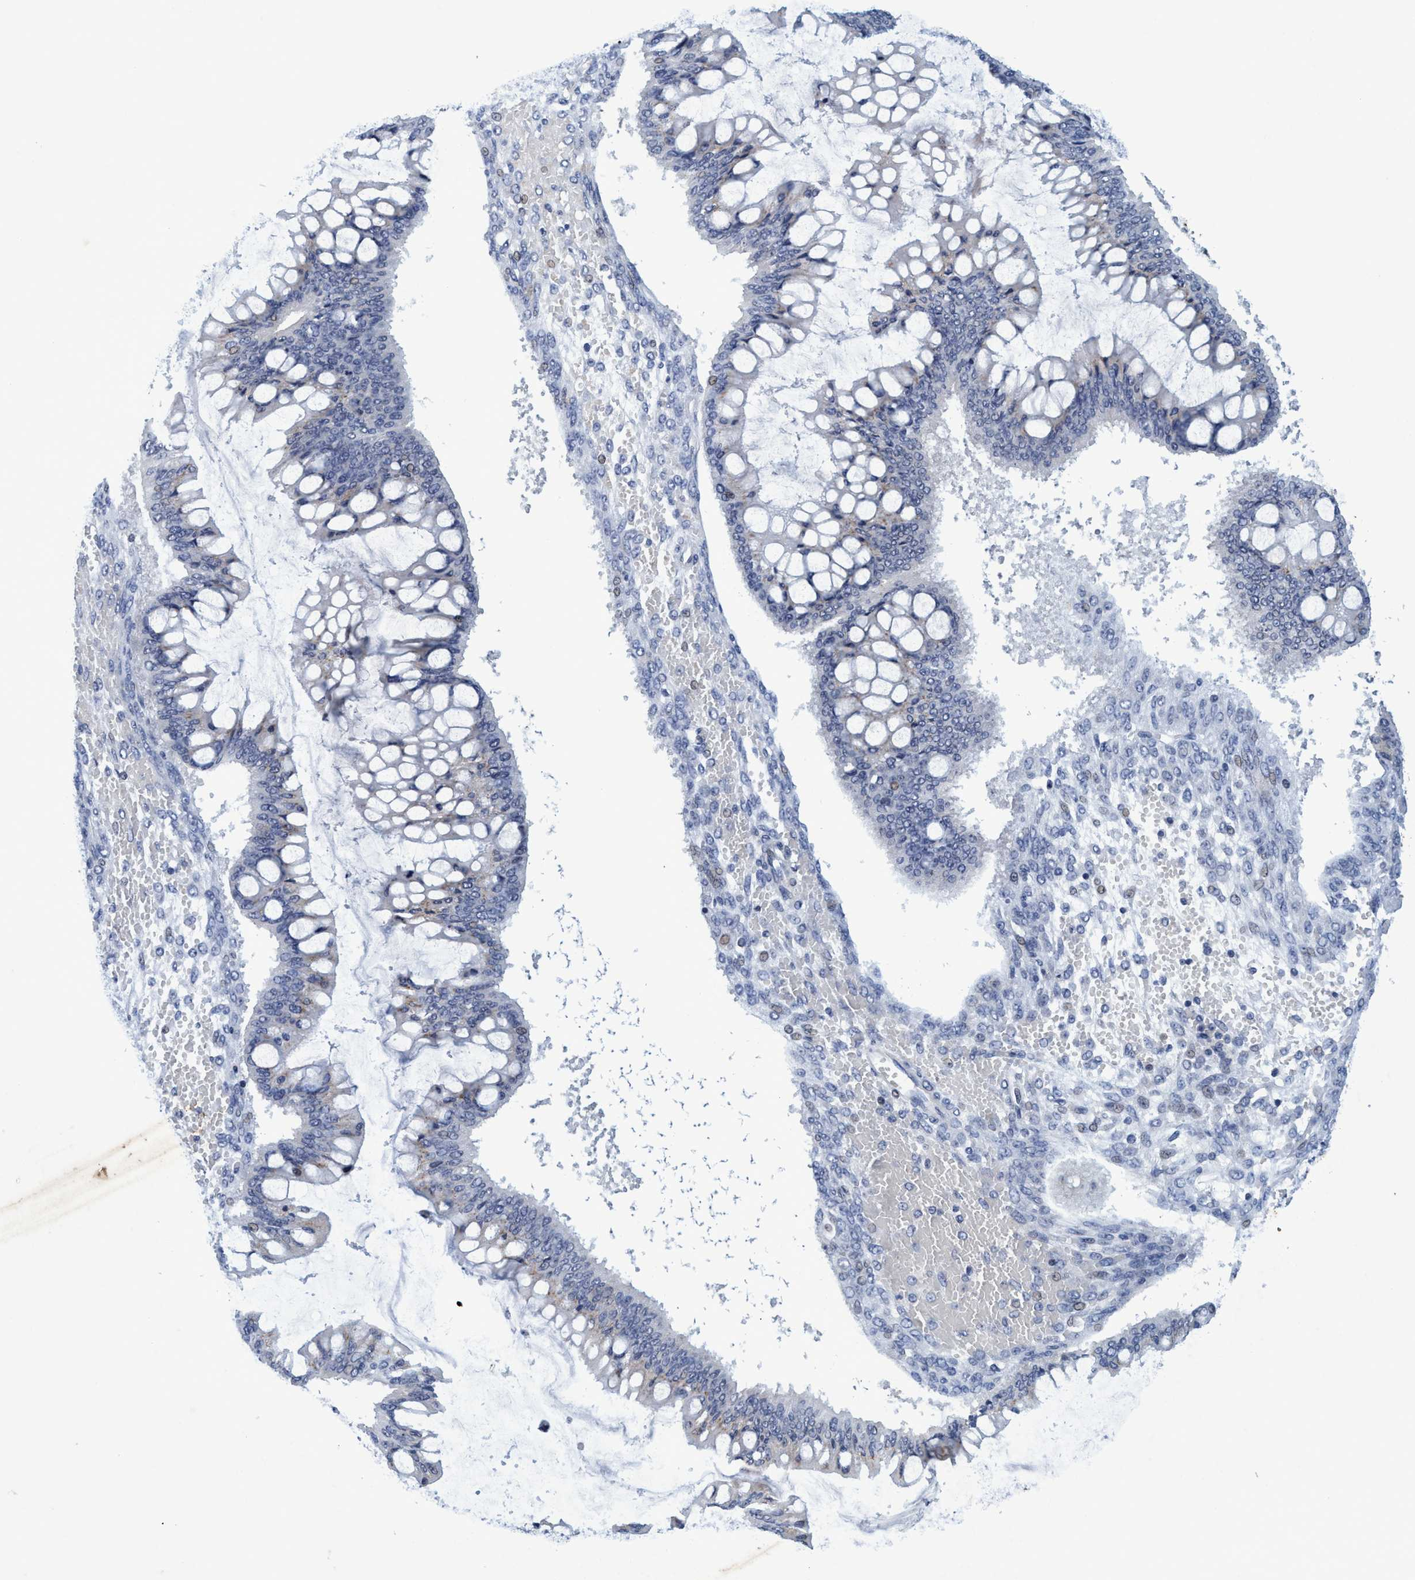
{"staining": {"intensity": "negative", "quantity": "none", "location": "none"}, "tissue": "ovarian cancer", "cell_type": "Tumor cells", "image_type": "cancer", "snomed": [{"axis": "morphology", "description": "Cystadenocarcinoma, mucinous, NOS"}, {"axis": "topography", "description": "Ovary"}], "caption": "This micrograph is of mucinous cystadenocarcinoma (ovarian) stained with immunohistochemistry to label a protein in brown with the nuclei are counter-stained blue. There is no staining in tumor cells.", "gene": "GRB14", "patient": {"sex": "female", "age": 73}}